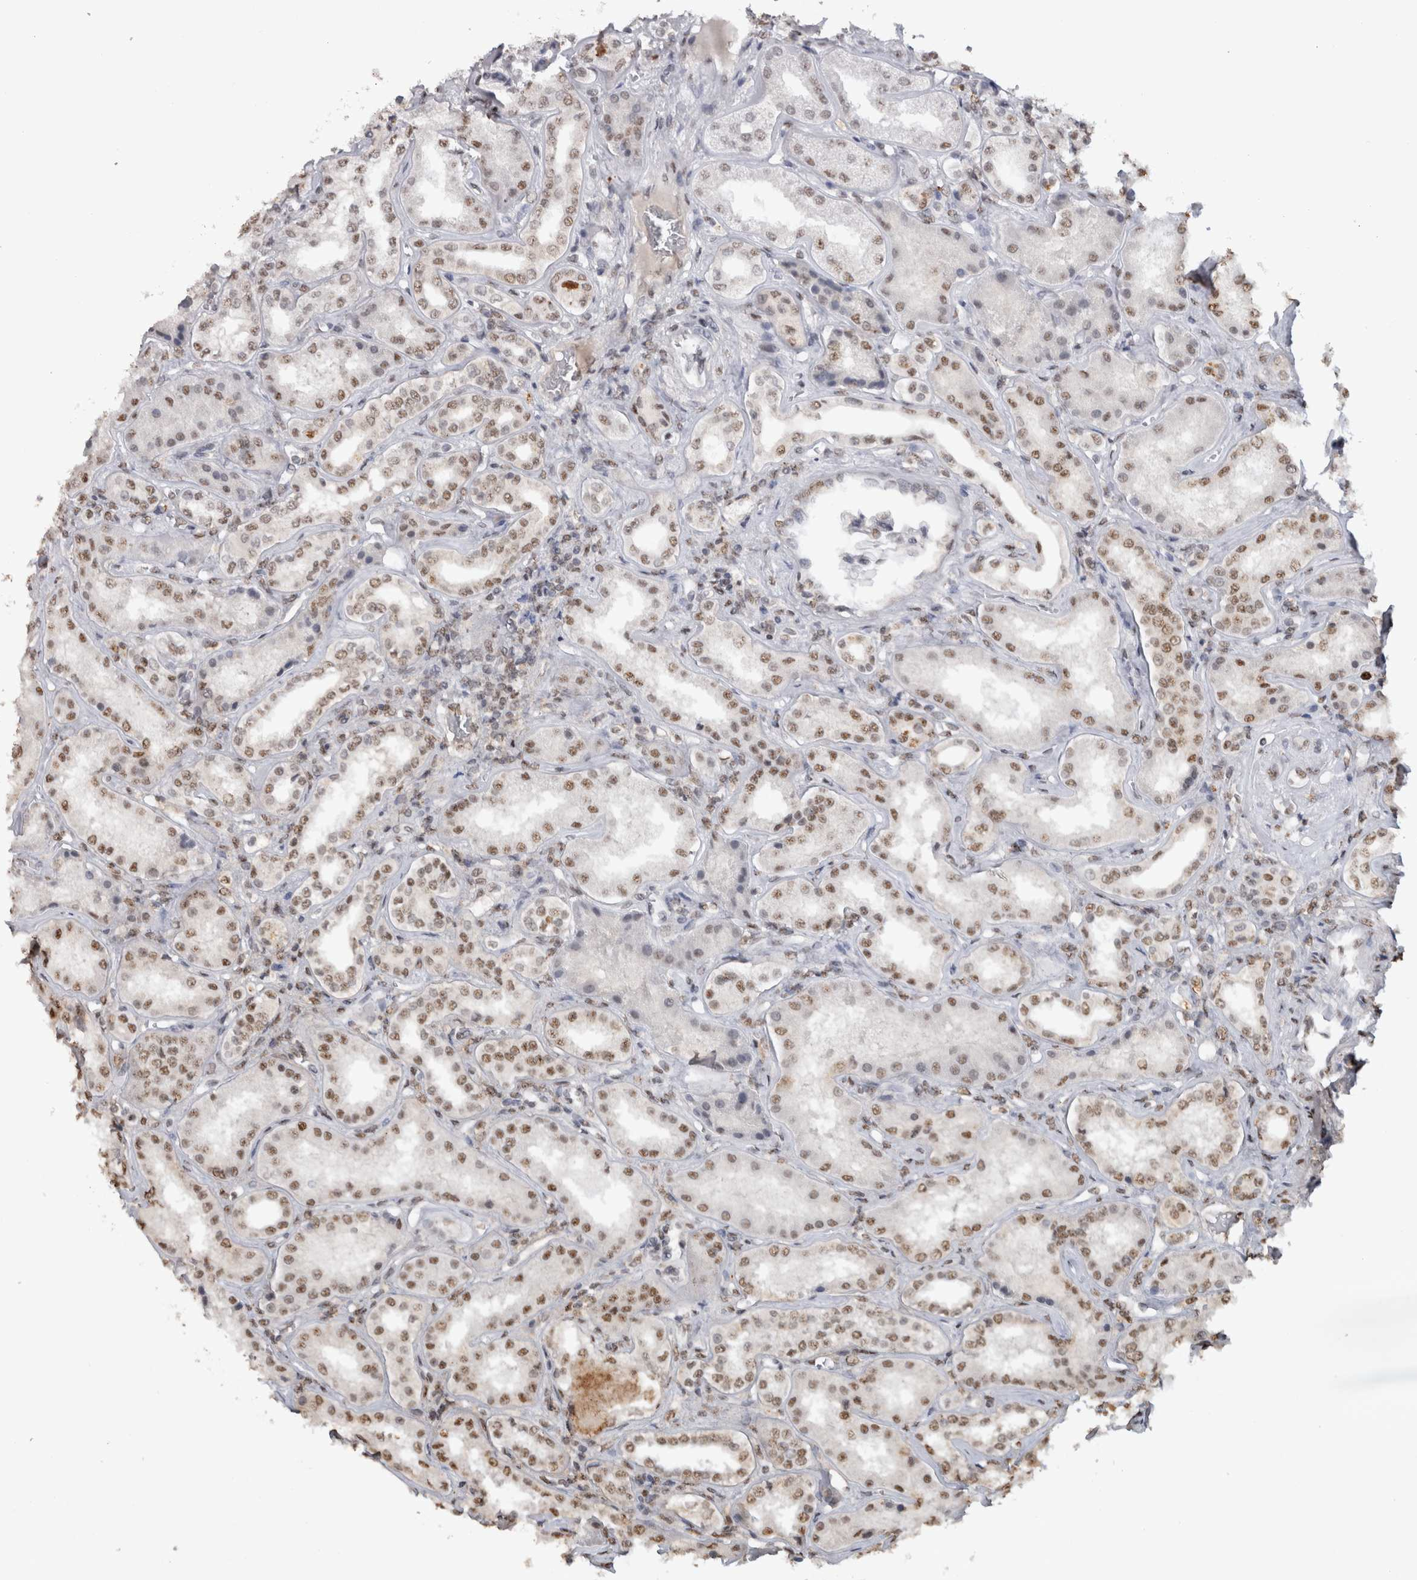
{"staining": {"intensity": "moderate", "quantity": "25%-75%", "location": "nuclear"}, "tissue": "kidney", "cell_type": "Cells in glomeruli", "image_type": "normal", "snomed": [{"axis": "morphology", "description": "Normal tissue, NOS"}, {"axis": "topography", "description": "Kidney"}], "caption": "Immunohistochemical staining of unremarkable kidney demonstrates moderate nuclear protein expression in about 25%-75% of cells in glomeruli.", "gene": "RPS6KA2", "patient": {"sex": "female", "age": 56}}